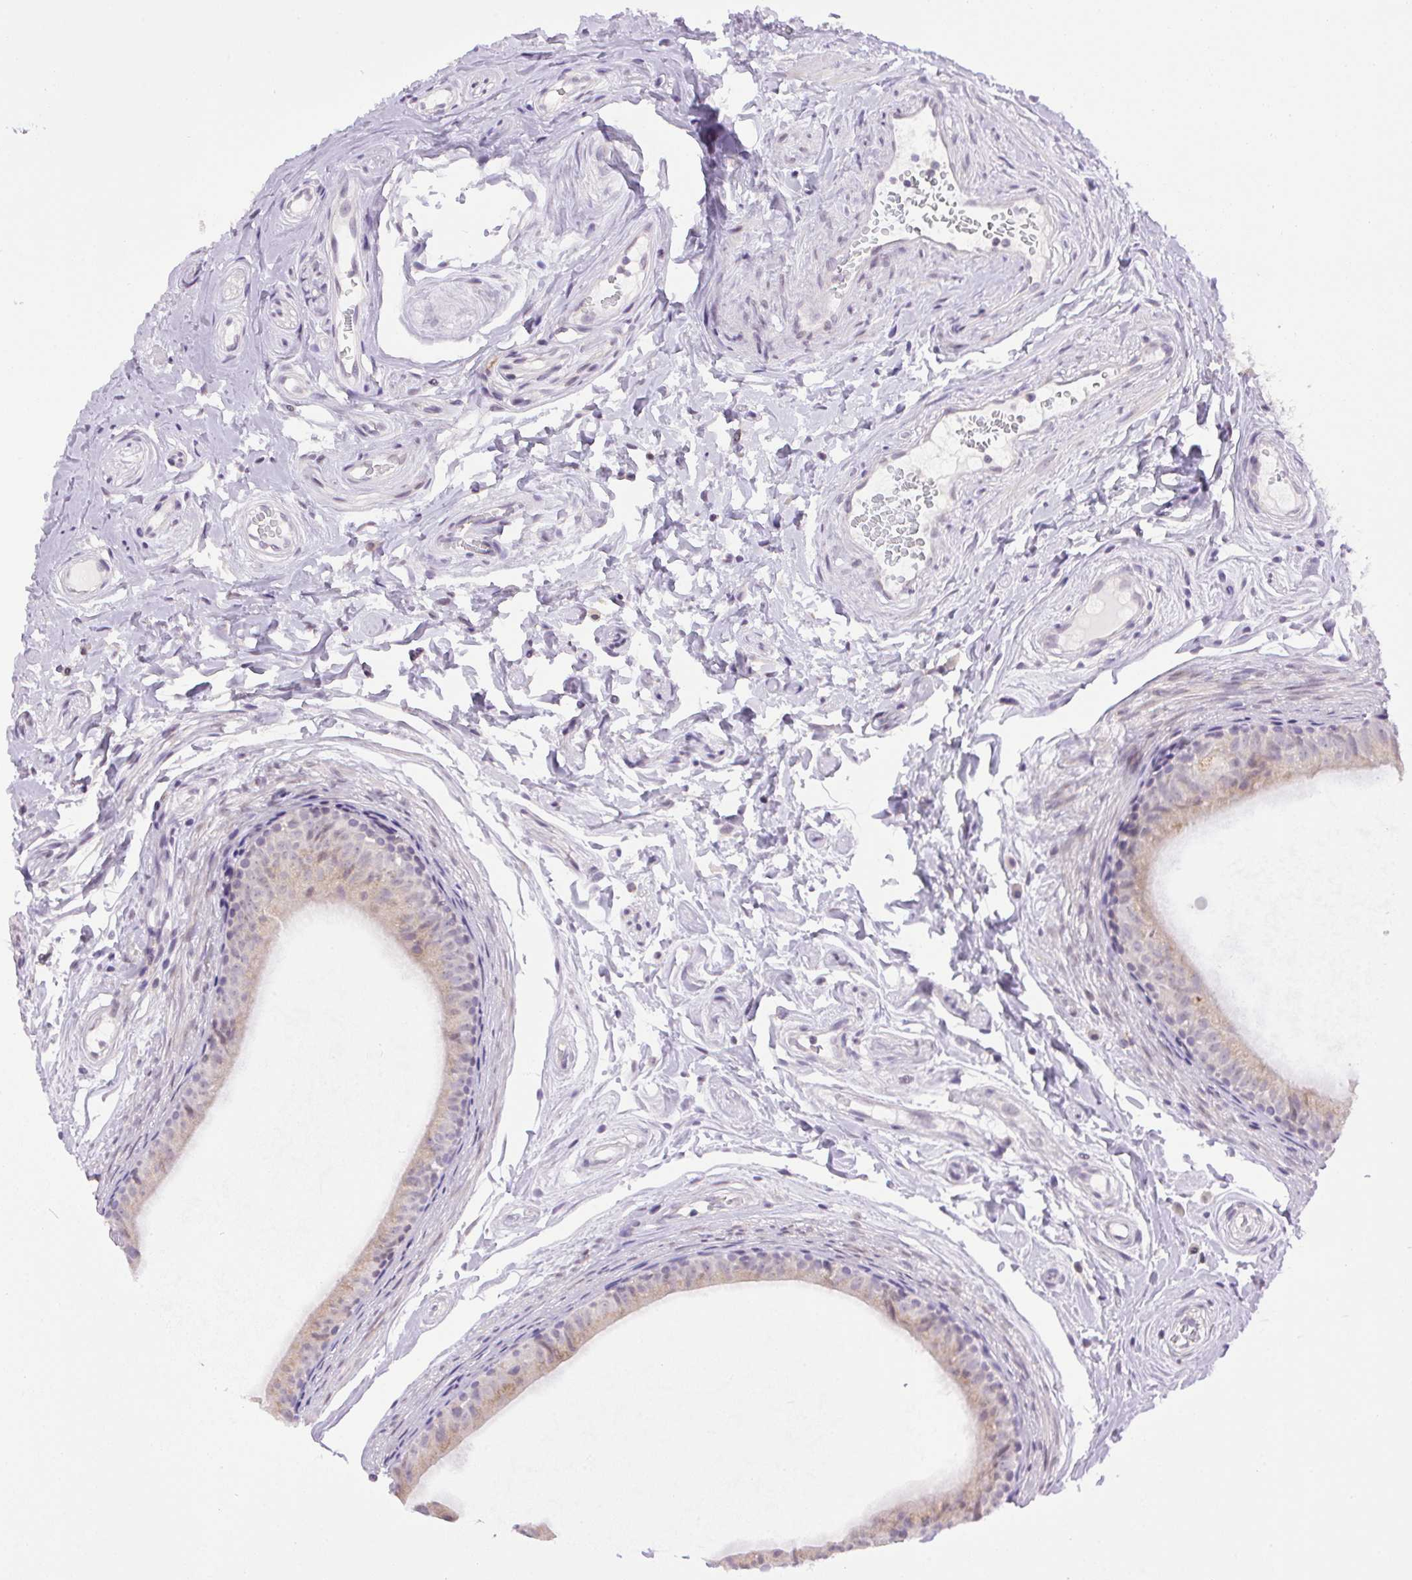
{"staining": {"intensity": "negative", "quantity": "none", "location": "none"}, "tissue": "epididymis", "cell_type": "Glandular cells", "image_type": "normal", "snomed": [{"axis": "morphology", "description": "Normal tissue, NOS"}, {"axis": "topography", "description": "Epididymis"}], "caption": "A photomicrograph of epididymis stained for a protein shows no brown staining in glandular cells.", "gene": "SMIM13", "patient": {"sex": "male", "age": 45}}